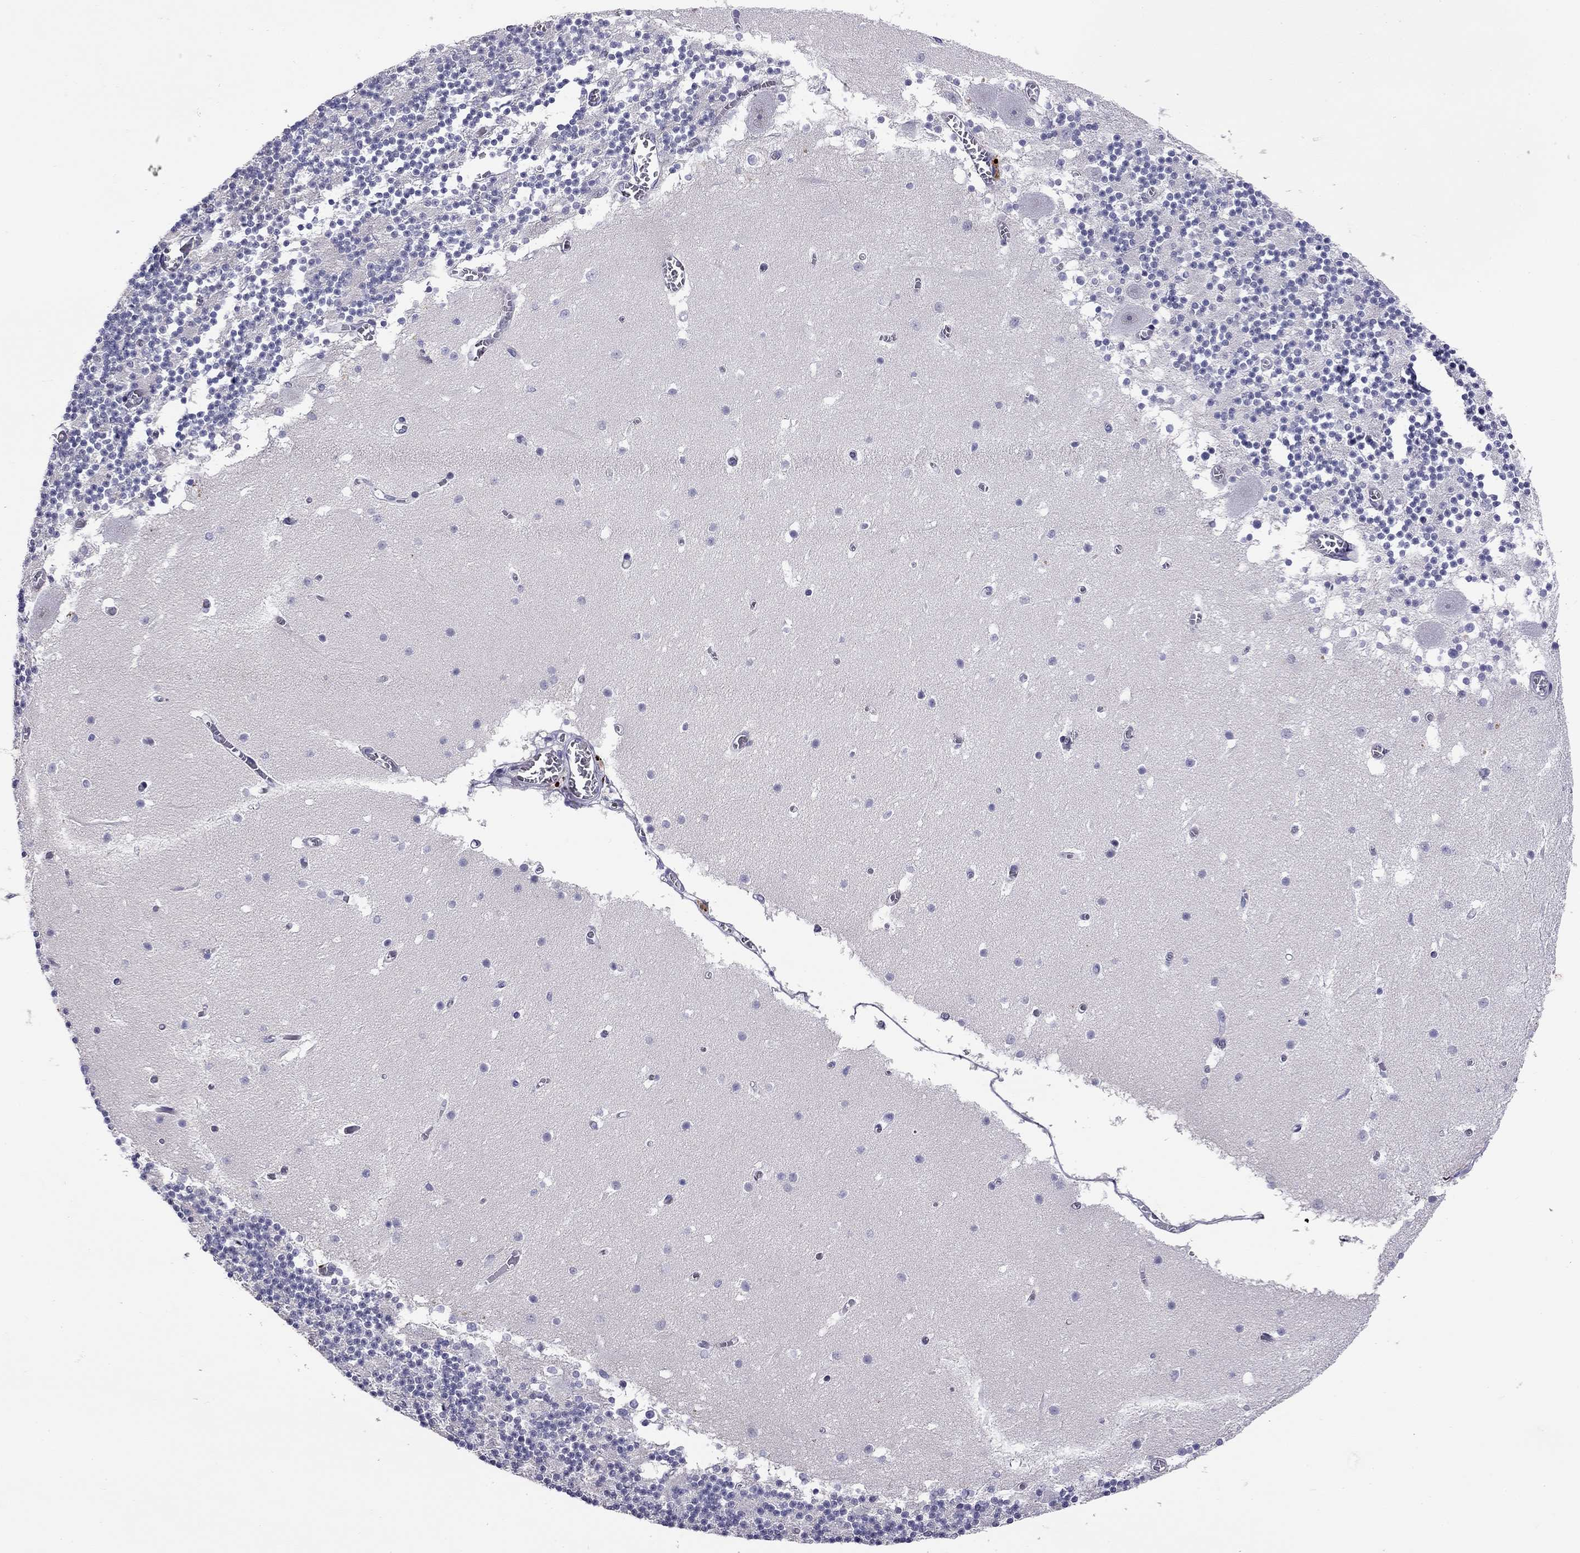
{"staining": {"intensity": "negative", "quantity": "none", "location": "none"}, "tissue": "cerebellum", "cell_type": "Cells in granular layer", "image_type": "normal", "snomed": [{"axis": "morphology", "description": "Normal tissue, NOS"}, {"axis": "topography", "description": "Cerebellum"}], "caption": "The histopathology image exhibits no significant staining in cells in granular layer of cerebellum.", "gene": "C8orf88", "patient": {"sex": "female", "age": 28}}